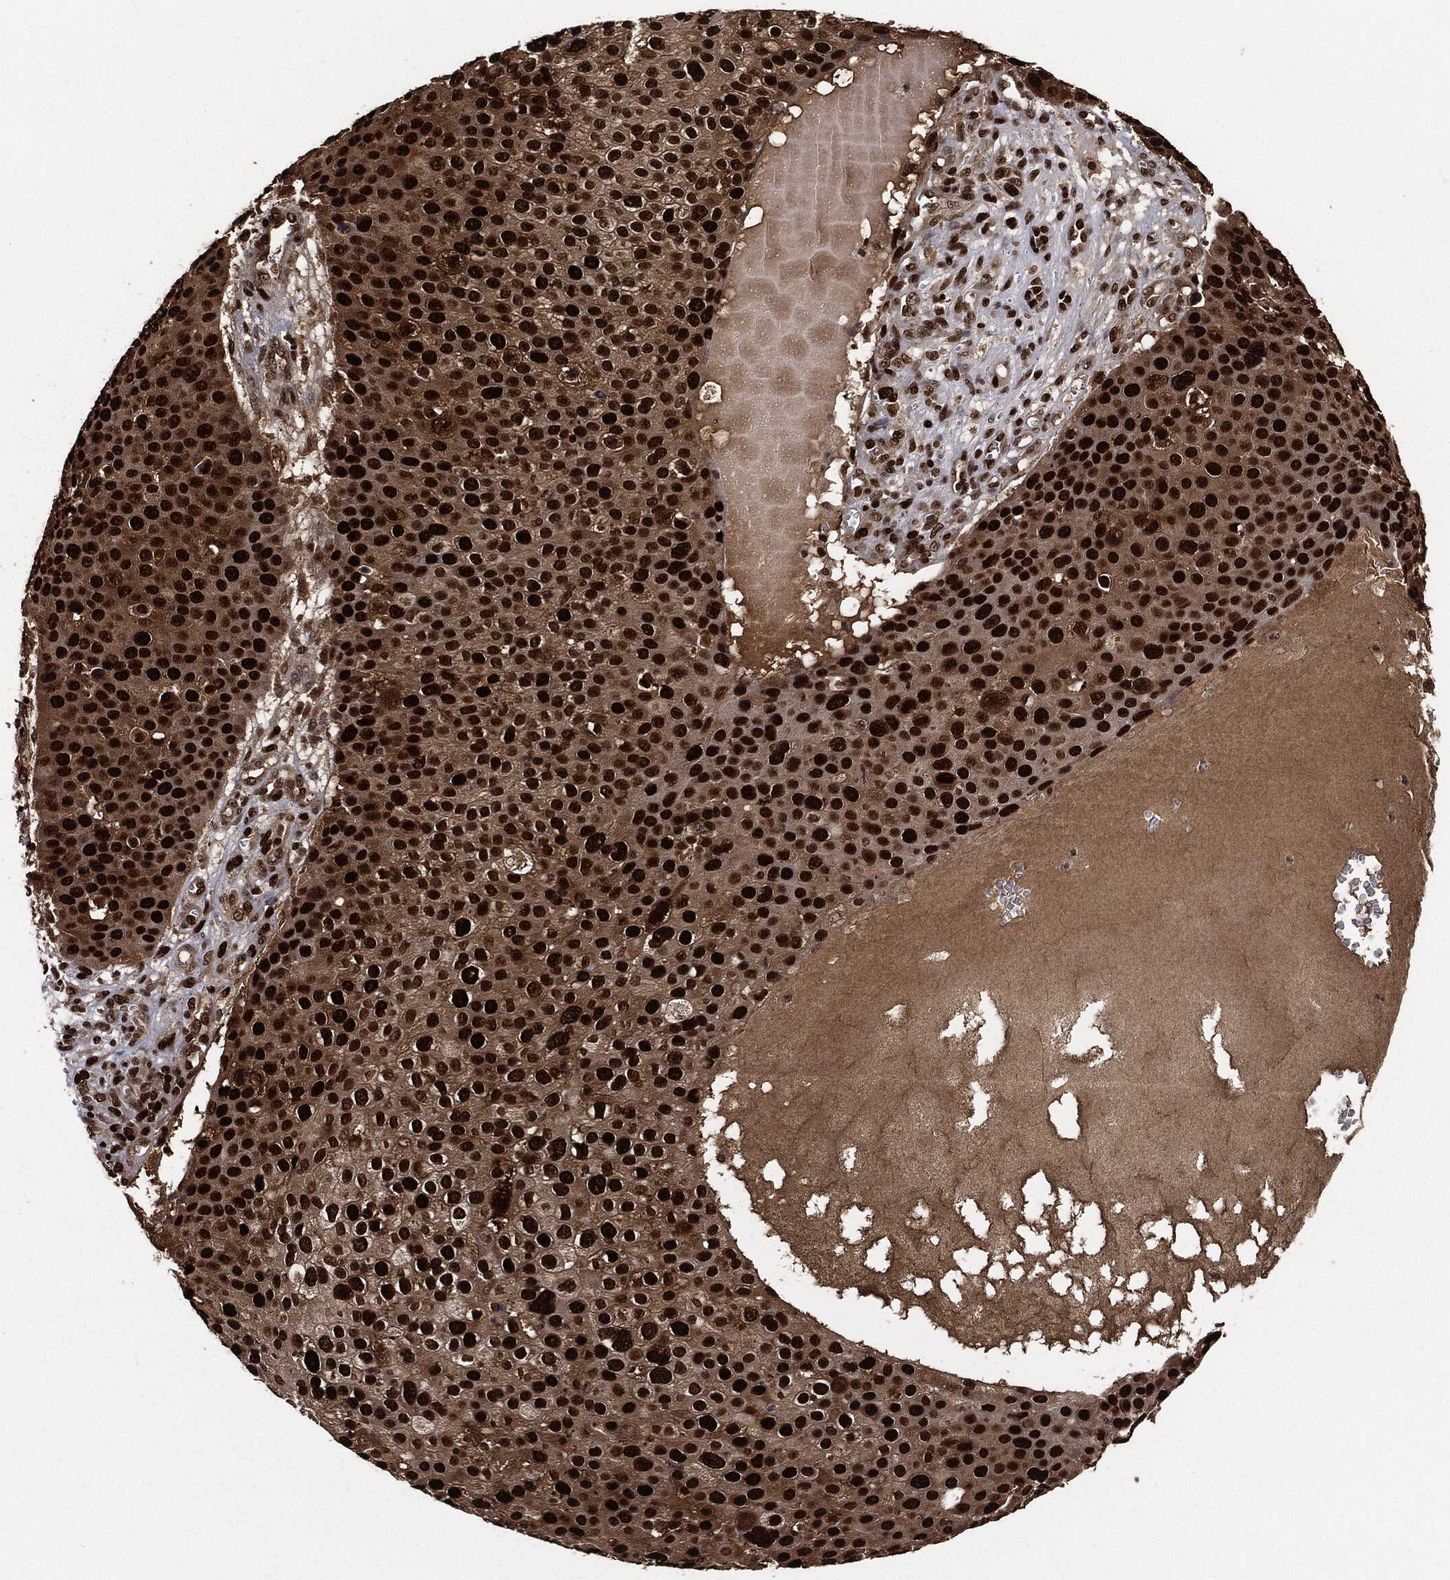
{"staining": {"intensity": "strong", "quantity": ">75%", "location": "nuclear"}, "tissue": "skin cancer", "cell_type": "Tumor cells", "image_type": "cancer", "snomed": [{"axis": "morphology", "description": "Squamous cell carcinoma, NOS"}, {"axis": "topography", "description": "Skin"}], "caption": "Immunohistochemistry (DAB (3,3'-diaminobenzidine)) staining of squamous cell carcinoma (skin) reveals strong nuclear protein expression in approximately >75% of tumor cells. The staining is performed using DAB brown chromogen to label protein expression. The nuclei are counter-stained blue using hematoxylin.", "gene": "PCNA", "patient": {"sex": "male", "age": 71}}